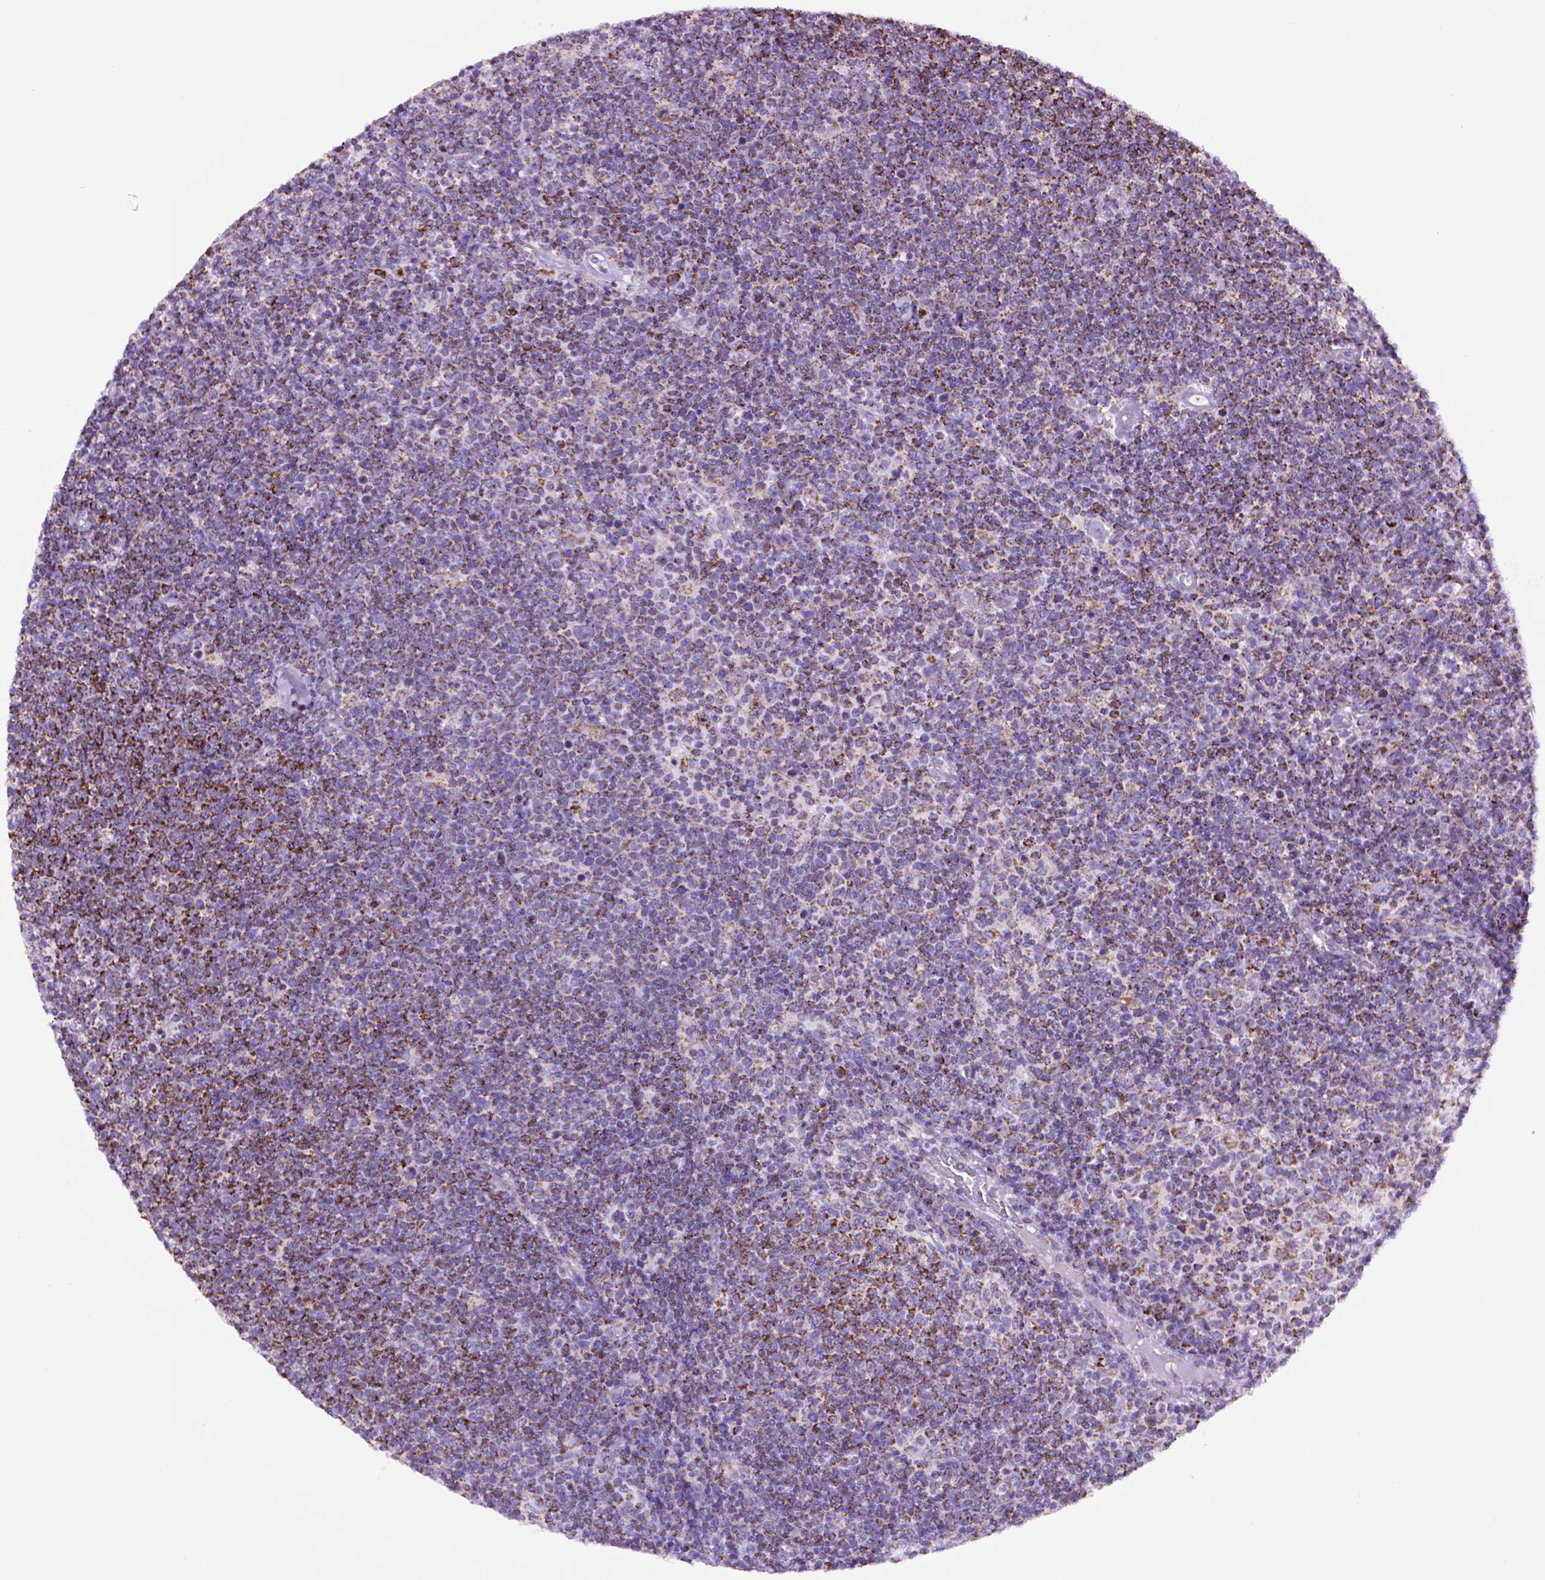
{"staining": {"intensity": "strong", "quantity": "25%-75%", "location": "cytoplasmic/membranous"}, "tissue": "lymphoma", "cell_type": "Tumor cells", "image_type": "cancer", "snomed": [{"axis": "morphology", "description": "Malignant lymphoma, non-Hodgkin's type, High grade"}, {"axis": "topography", "description": "Lymph node"}], "caption": "Tumor cells show high levels of strong cytoplasmic/membranous staining in approximately 25%-75% of cells in lymphoma.", "gene": "GDPD5", "patient": {"sex": "male", "age": 61}}